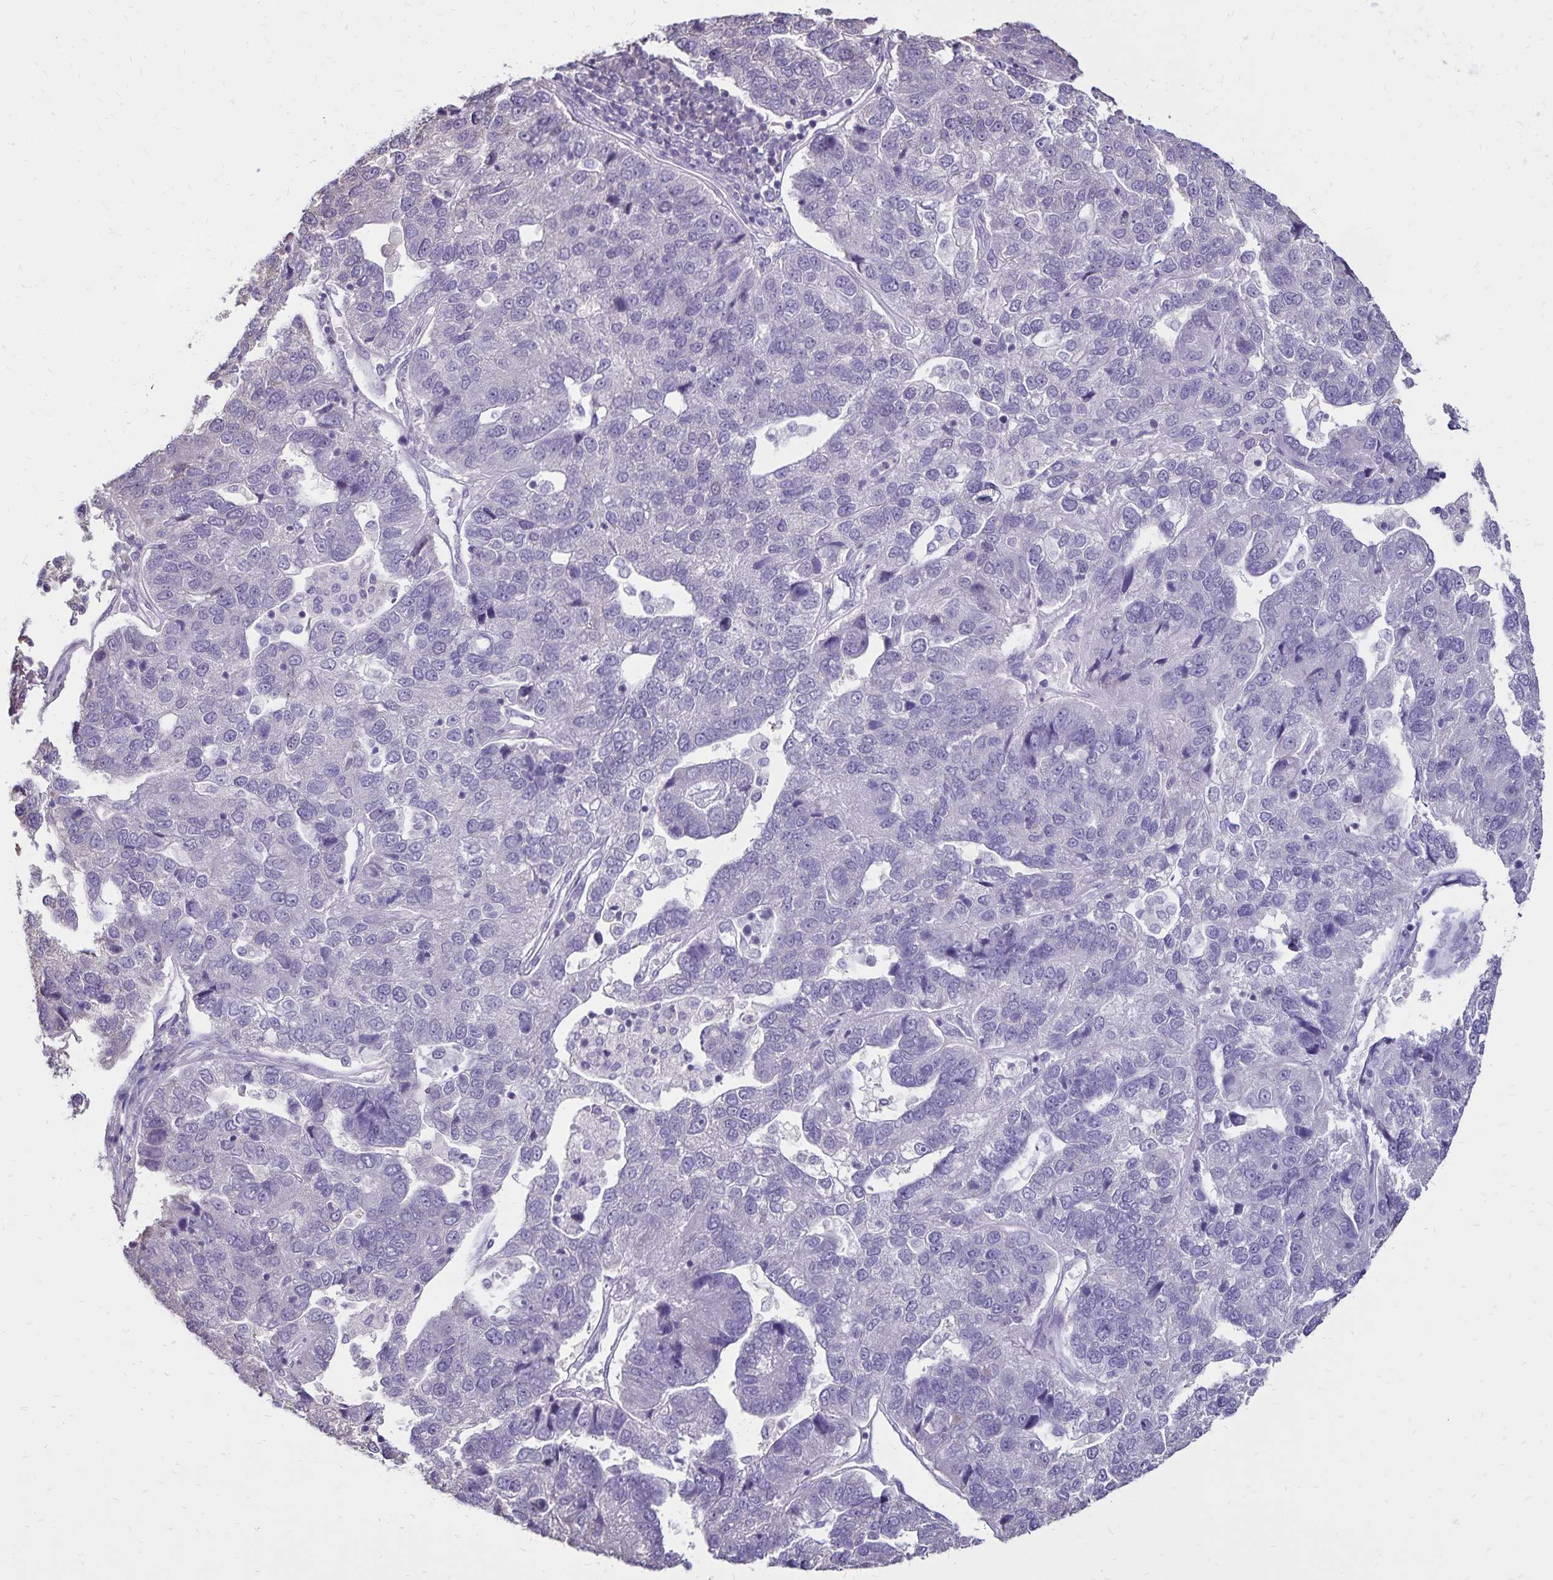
{"staining": {"intensity": "negative", "quantity": "none", "location": "none"}, "tissue": "pancreatic cancer", "cell_type": "Tumor cells", "image_type": "cancer", "snomed": [{"axis": "morphology", "description": "Adenocarcinoma, NOS"}, {"axis": "topography", "description": "Pancreas"}], "caption": "Immunohistochemical staining of human pancreatic cancer (adenocarcinoma) shows no significant positivity in tumor cells.", "gene": "SH3GL3", "patient": {"sex": "female", "age": 61}}